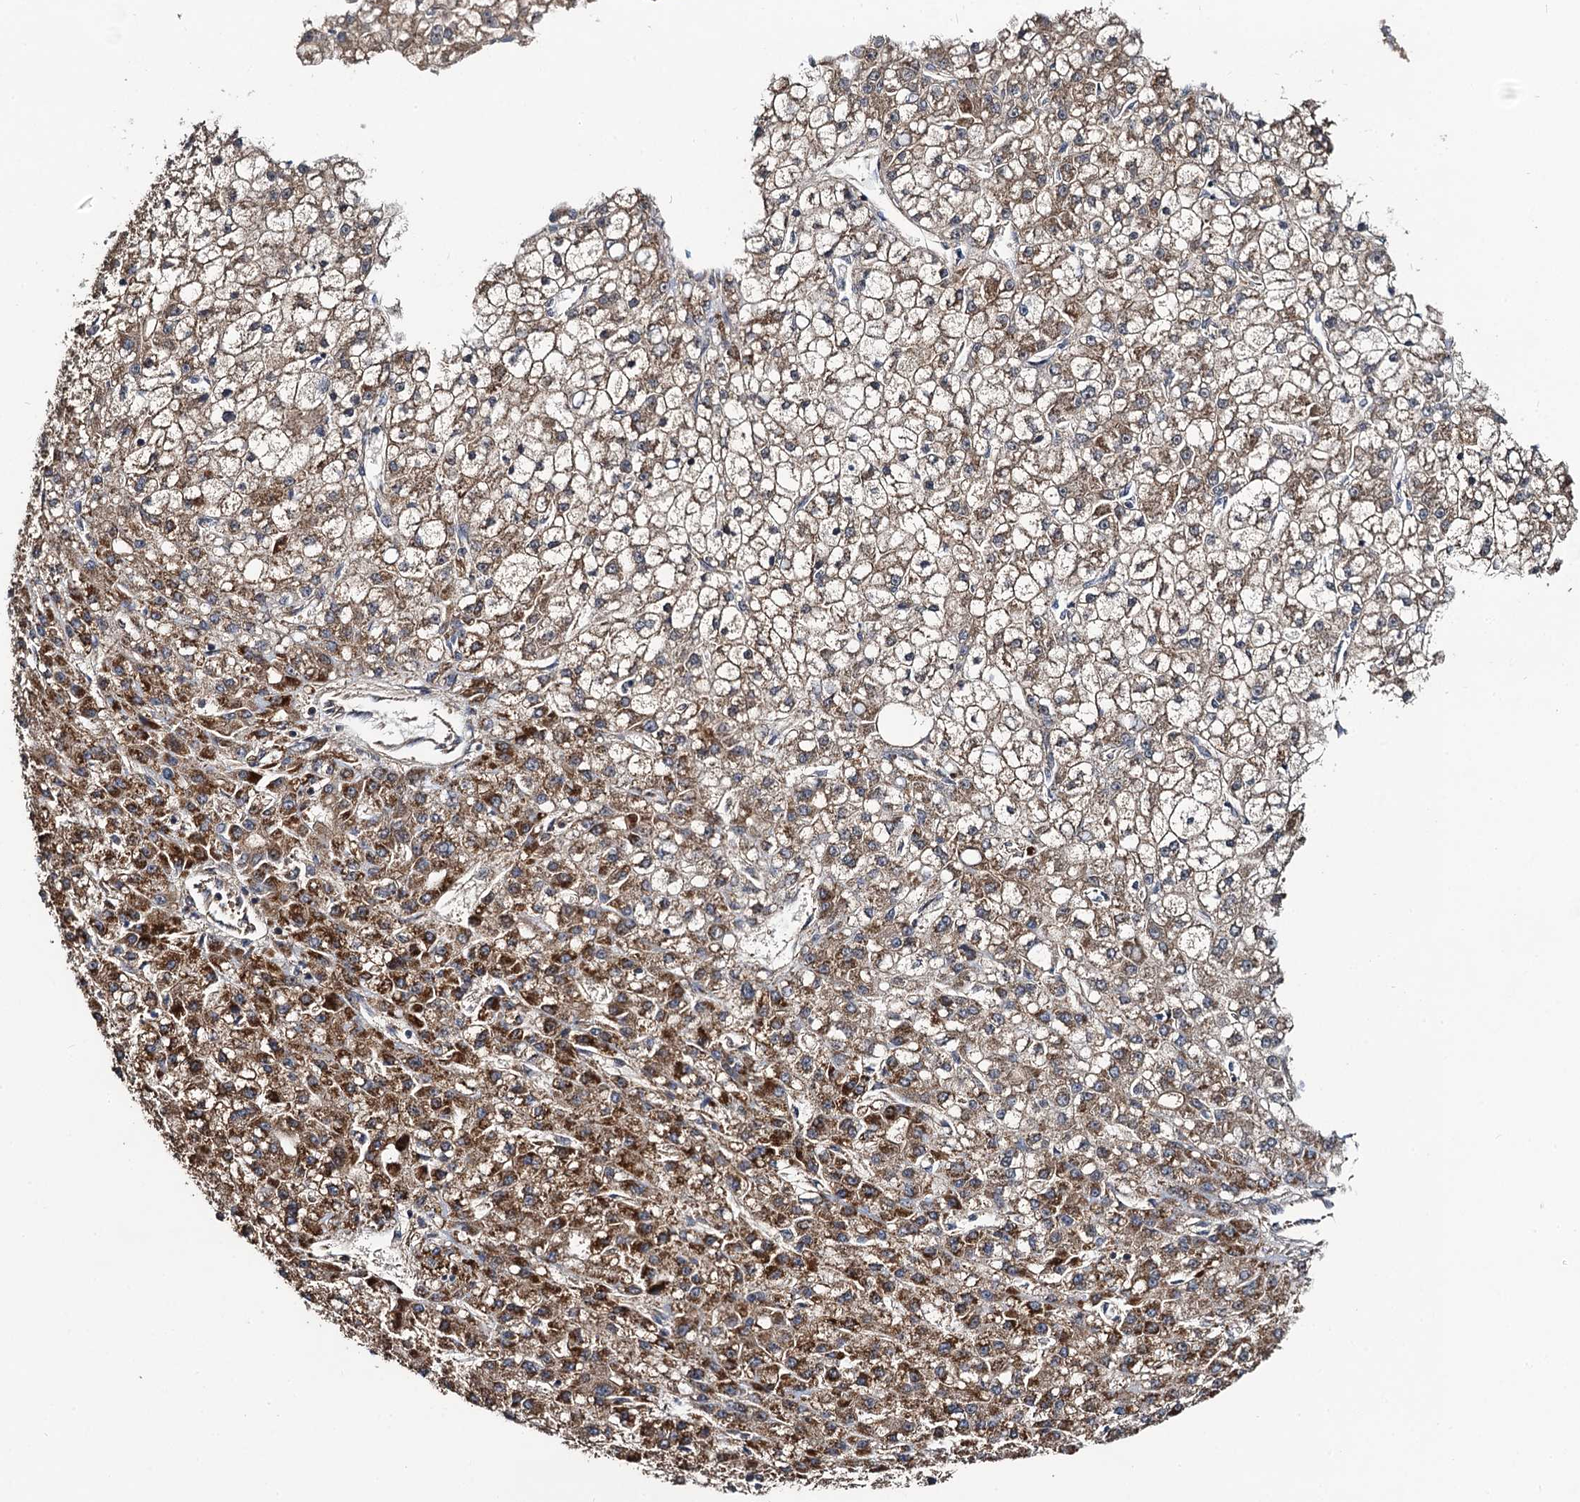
{"staining": {"intensity": "strong", "quantity": "25%-75%", "location": "cytoplasmic/membranous"}, "tissue": "liver cancer", "cell_type": "Tumor cells", "image_type": "cancer", "snomed": [{"axis": "morphology", "description": "Carcinoma, Hepatocellular, NOS"}, {"axis": "topography", "description": "Liver"}], "caption": "Immunohistochemical staining of human liver hepatocellular carcinoma reveals strong cytoplasmic/membranous protein positivity in approximately 25%-75% of tumor cells. (DAB IHC, brown staining for protein, blue staining for nuclei).", "gene": "NEK1", "patient": {"sex": "male", "age": 67}}